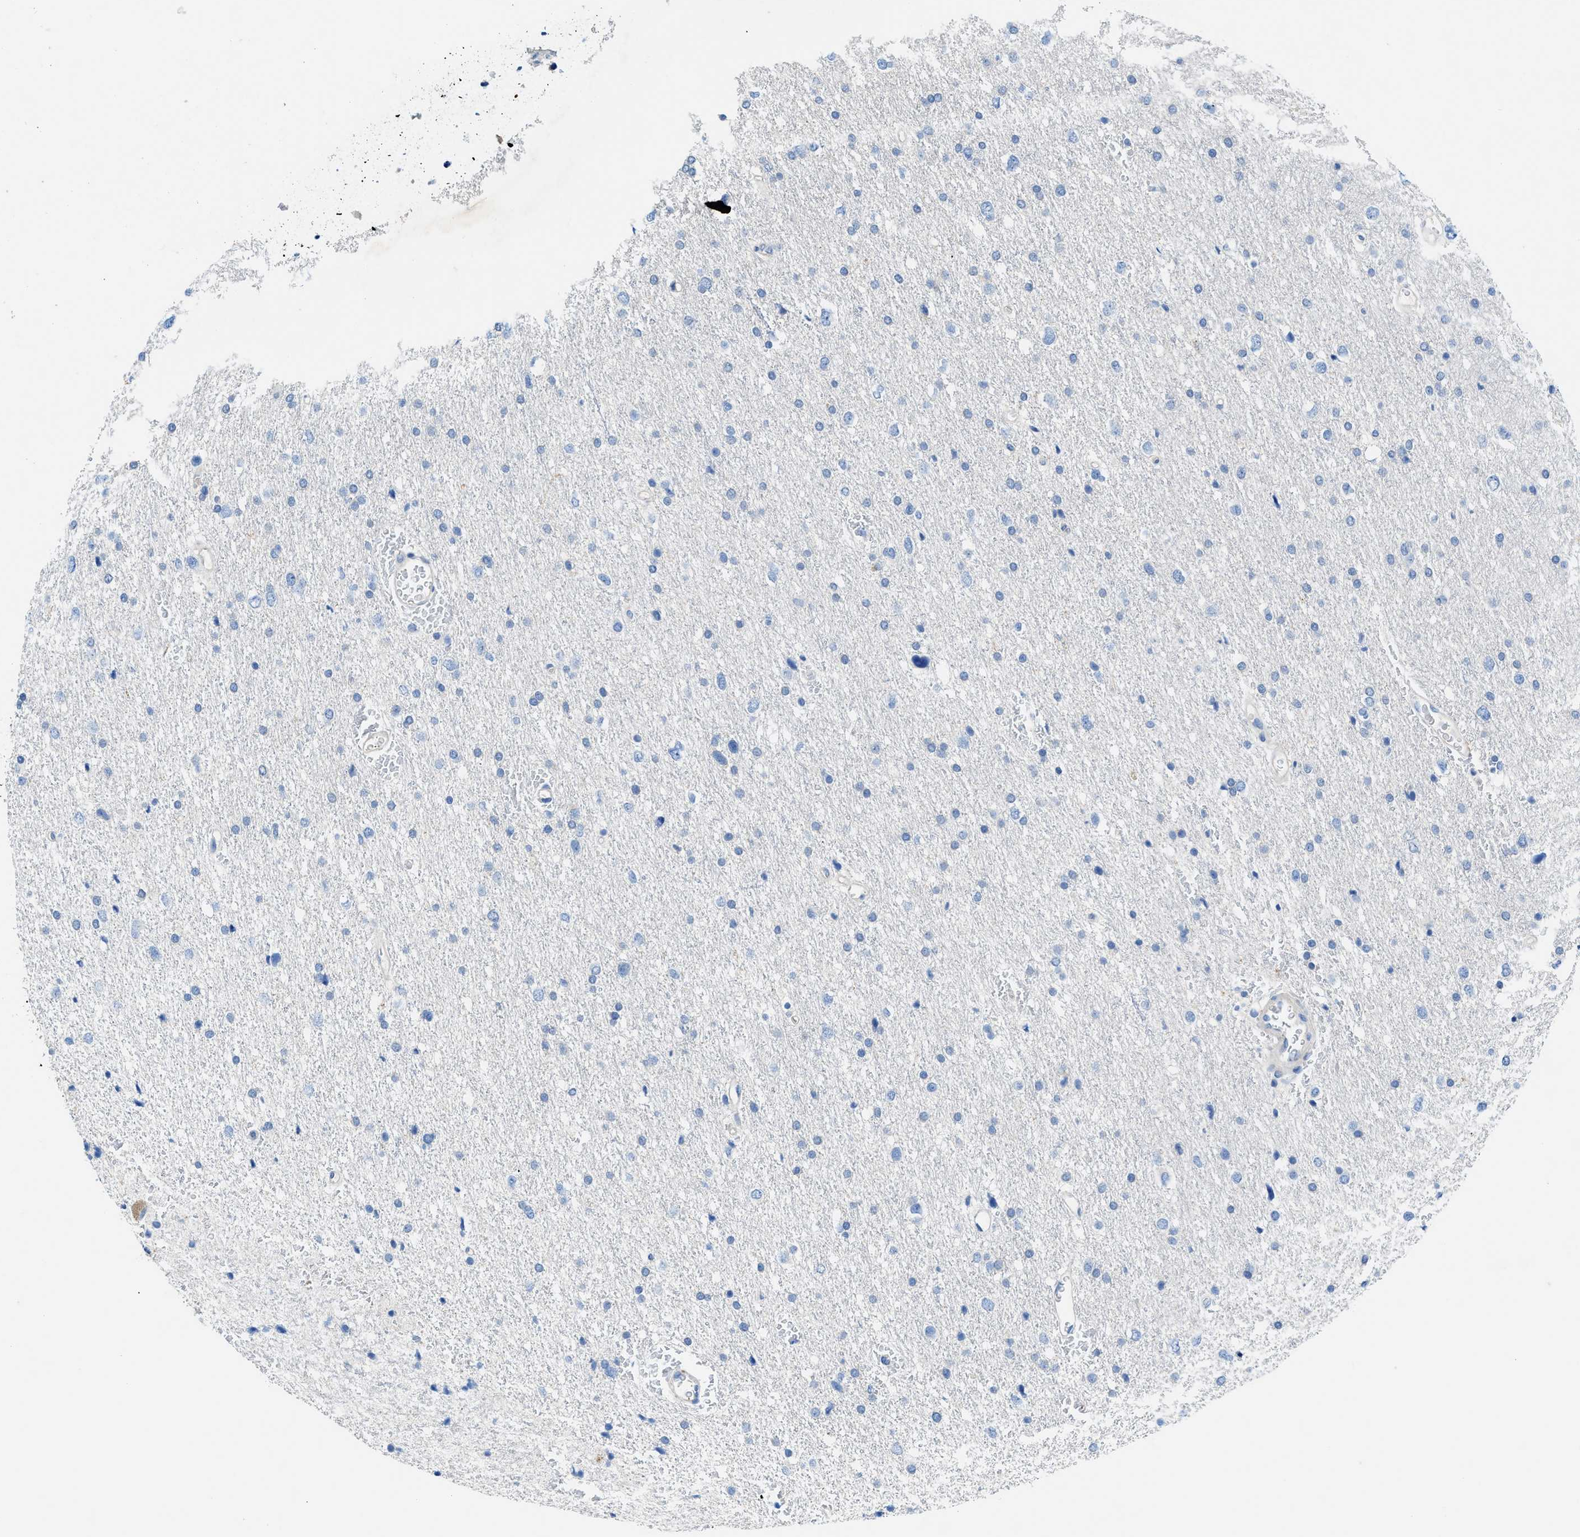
{"staining": {"intensity": "negative", "quantity": "none", "location": "none"}, "tissue": "glioma", "cell_type": "Tumor cells", "image_type": "cancer", "snomed": [{"axis": "morphology", "description": "Glioma, malignant, Low grade"}, {"axis": "topography", "description": "Brain"}], "caption": "Tumor cells are negative for brown protein staining in malignant glioma (low-grade). Nuclei are stained in blue.", "gene": "SLC10A6", "patient": {"sex": "female", "age": 37}}